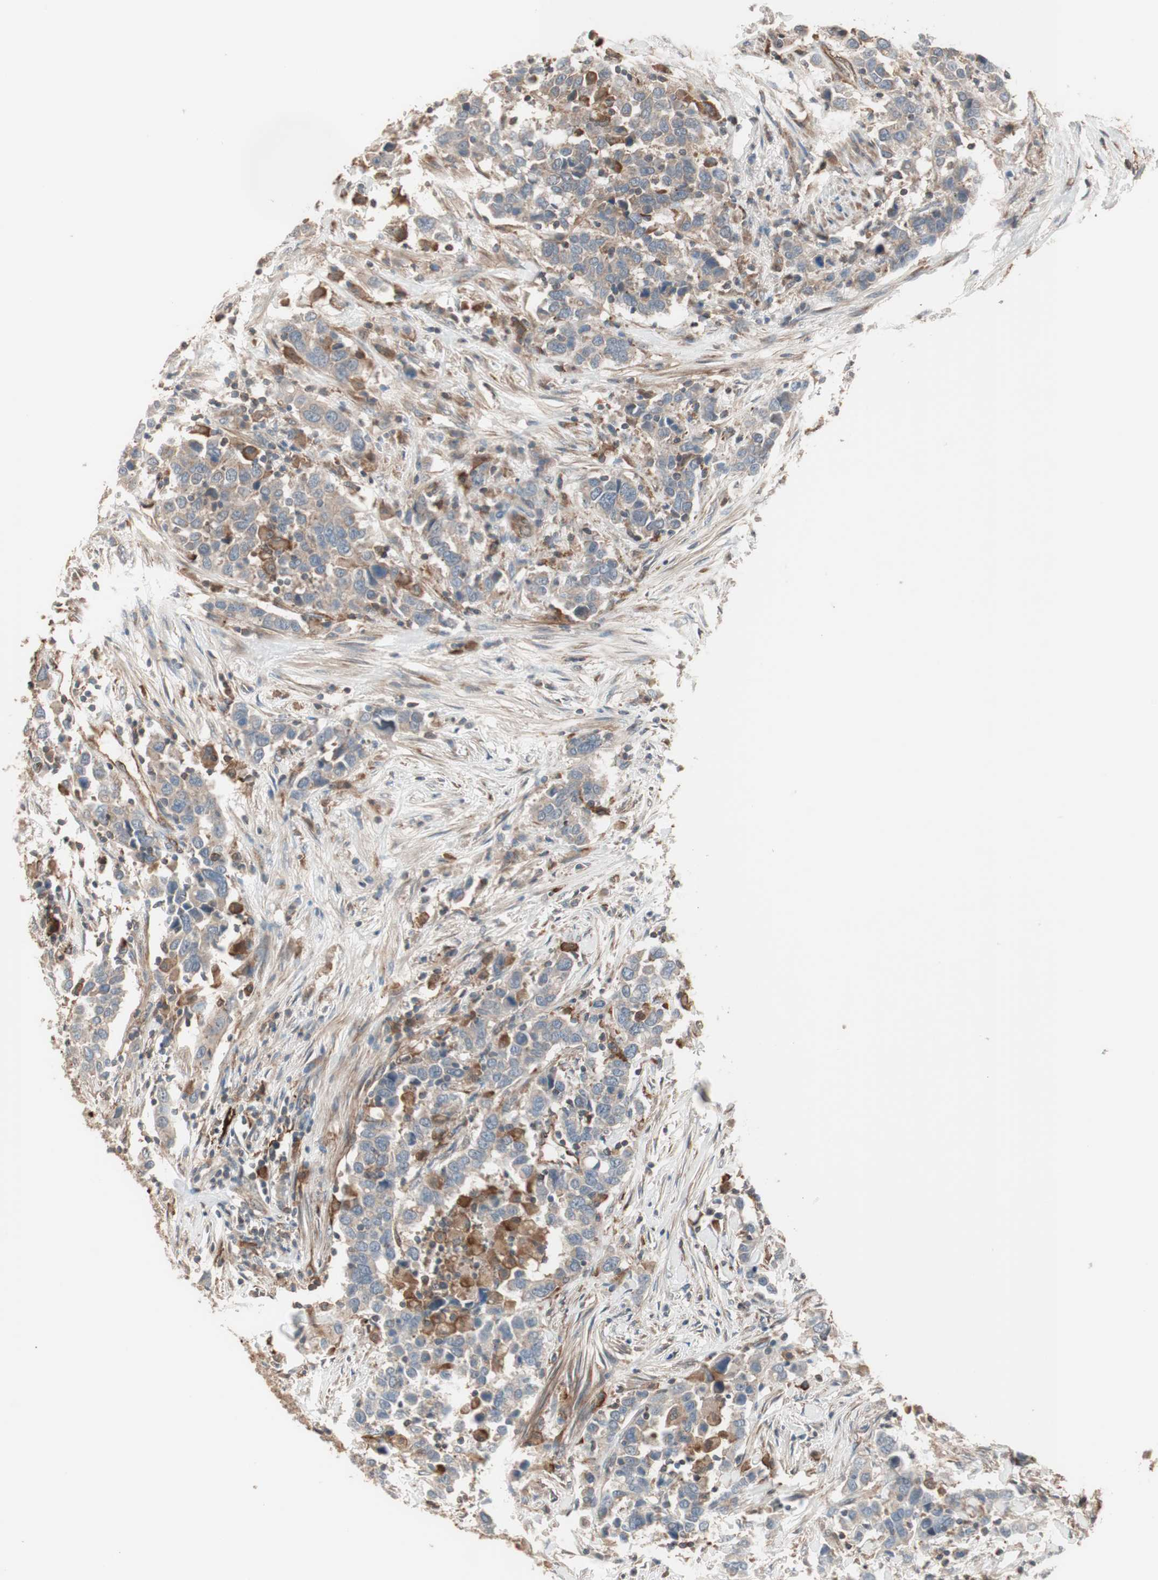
{"staining": {"intensity": "weak", "quantity": ">75%", "location": "cytoplasmic/membranous"}, "tissue": "urothelial cancer", "cell_type": "Tumor cells", "image_type": "cancer", "snomed": [{"axis": "morphology", "description": "Urothelial carcinoma, High grade"}, {"axis": "topography", "description": "Urinary bladder"}], "caption": "Immunohistochemical staining of high-grade urothelial carcinoma reveals weak cytoplasmic/membranous protein staining in about >75% of tumor cells.", "gene": "STAB1", "patient": {"sex": "male", "age": 61}}